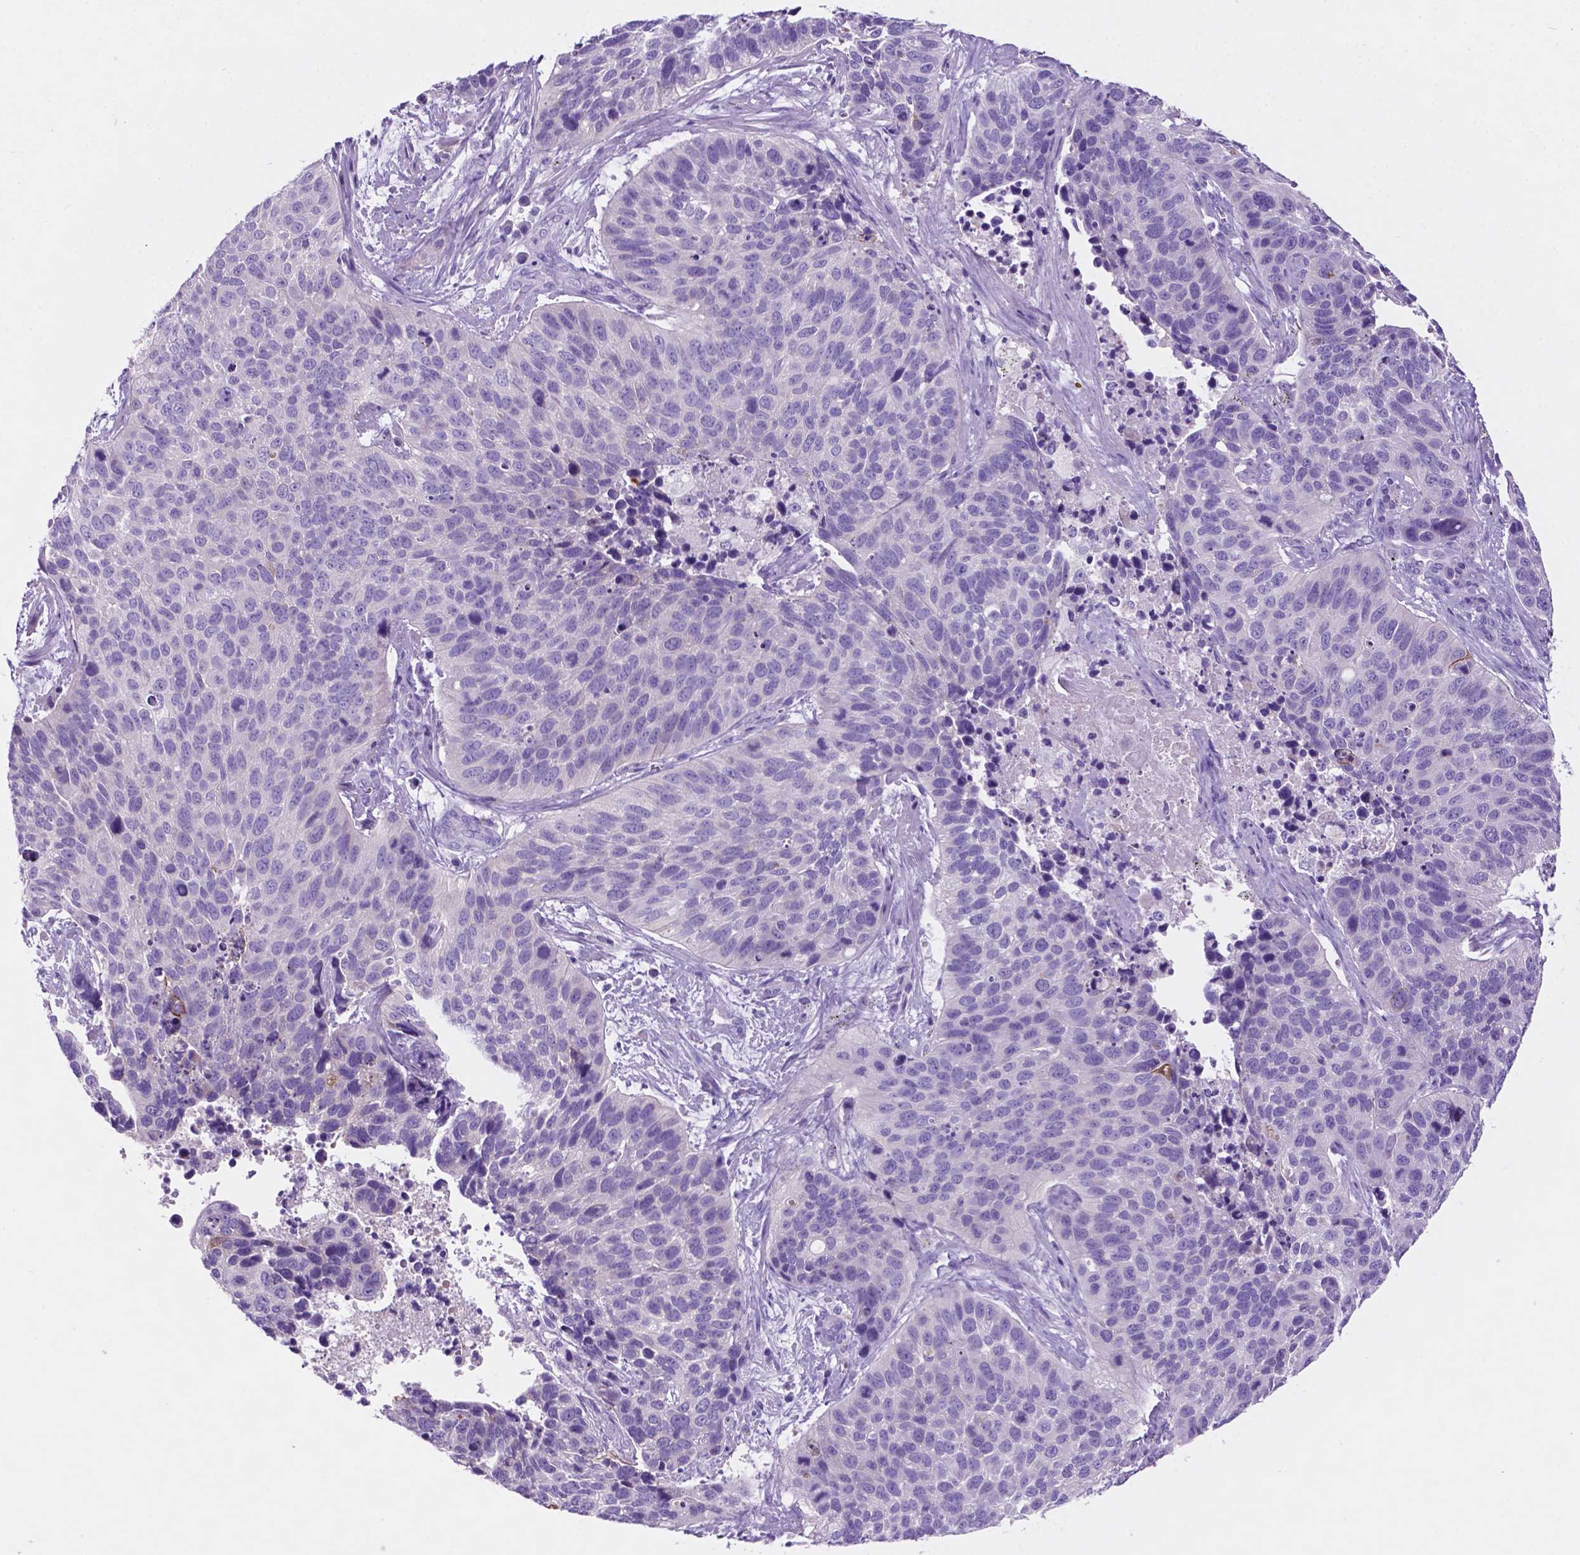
{"staining": {"intensity": "negative", "quantity": "none", "location": "none"}, "tissue": "lung cancer", "cell_type": "Tumor cells", "image_type": "cancer", "snomed": [{"axis": "morphology", "description": "Squamous cell carcinoma, NOS"}, {"axis": "topography", "description": "Lung"}], "caption": "Immunohistochemistry (IHC) image of human lung squamous cell carcinoma stained for a protein (brown), which demonstrates no staining in tumor cells. (DAB immunohistochemistry, high magnification).", "gene": "POU4F1", "patient": {"sex": "male", "age": 62}}